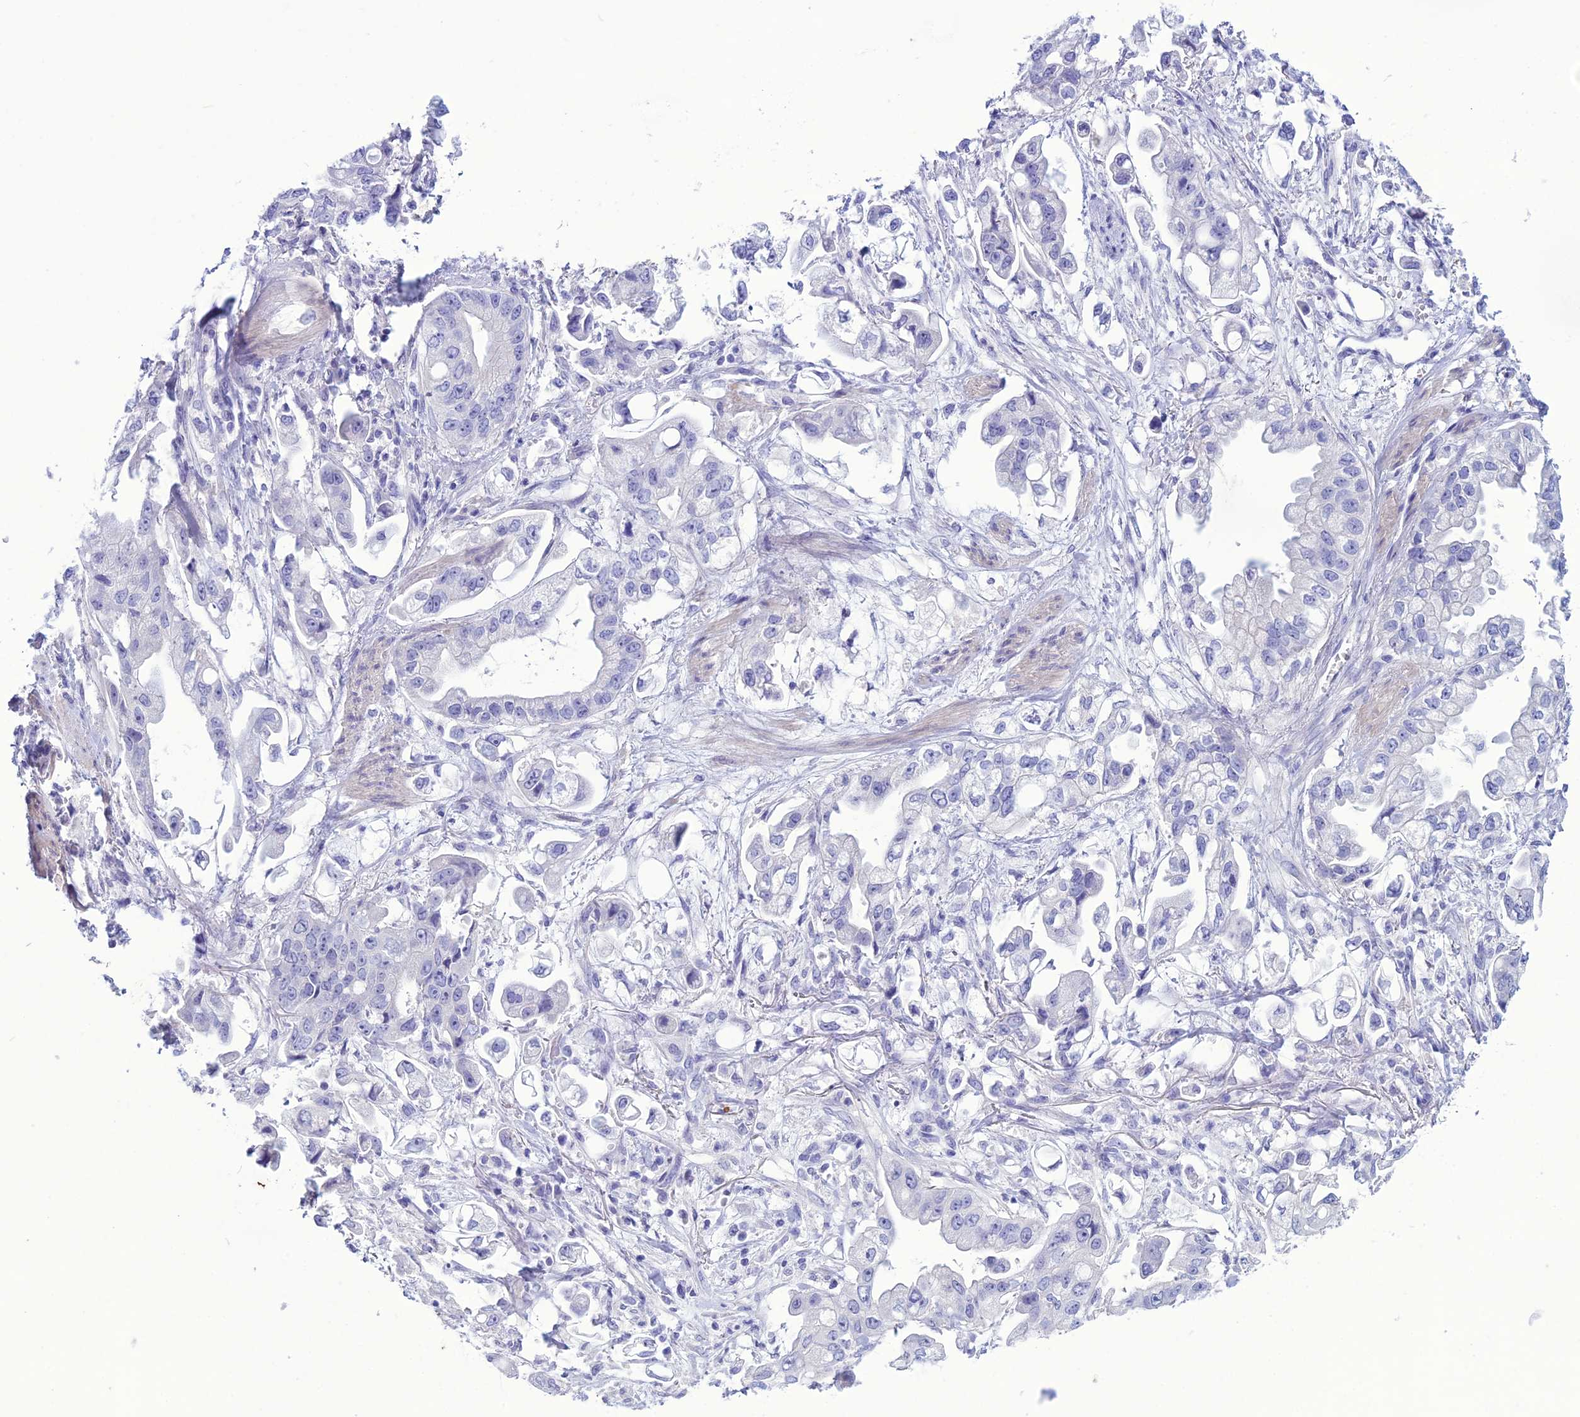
{"staining": {"intensity": "negative", "quantity": "none", "location": "none"}, "tissue": "stomach cancer", "cell_type": "Tumor cells", "image_type": "cancer", "snomed": [{"axis": "morphology", "description": "Adenocarcinoma, NOS"}, {"axis": "topography", "description": "Stomach"}], "caption": "Immunohistochemistry micrograph of neoplastic tissue: human stomach cancer (adenocarcinoma) stained with DAB (3,3'-diaminobenzidine) shows no significant protein positivity in tumor cells. (DAB immunohistochemistry (IHC) with hematoxylin counter stain).", "gene": "CLEC2L", "patient": {"sex": "male", "age": 62}}